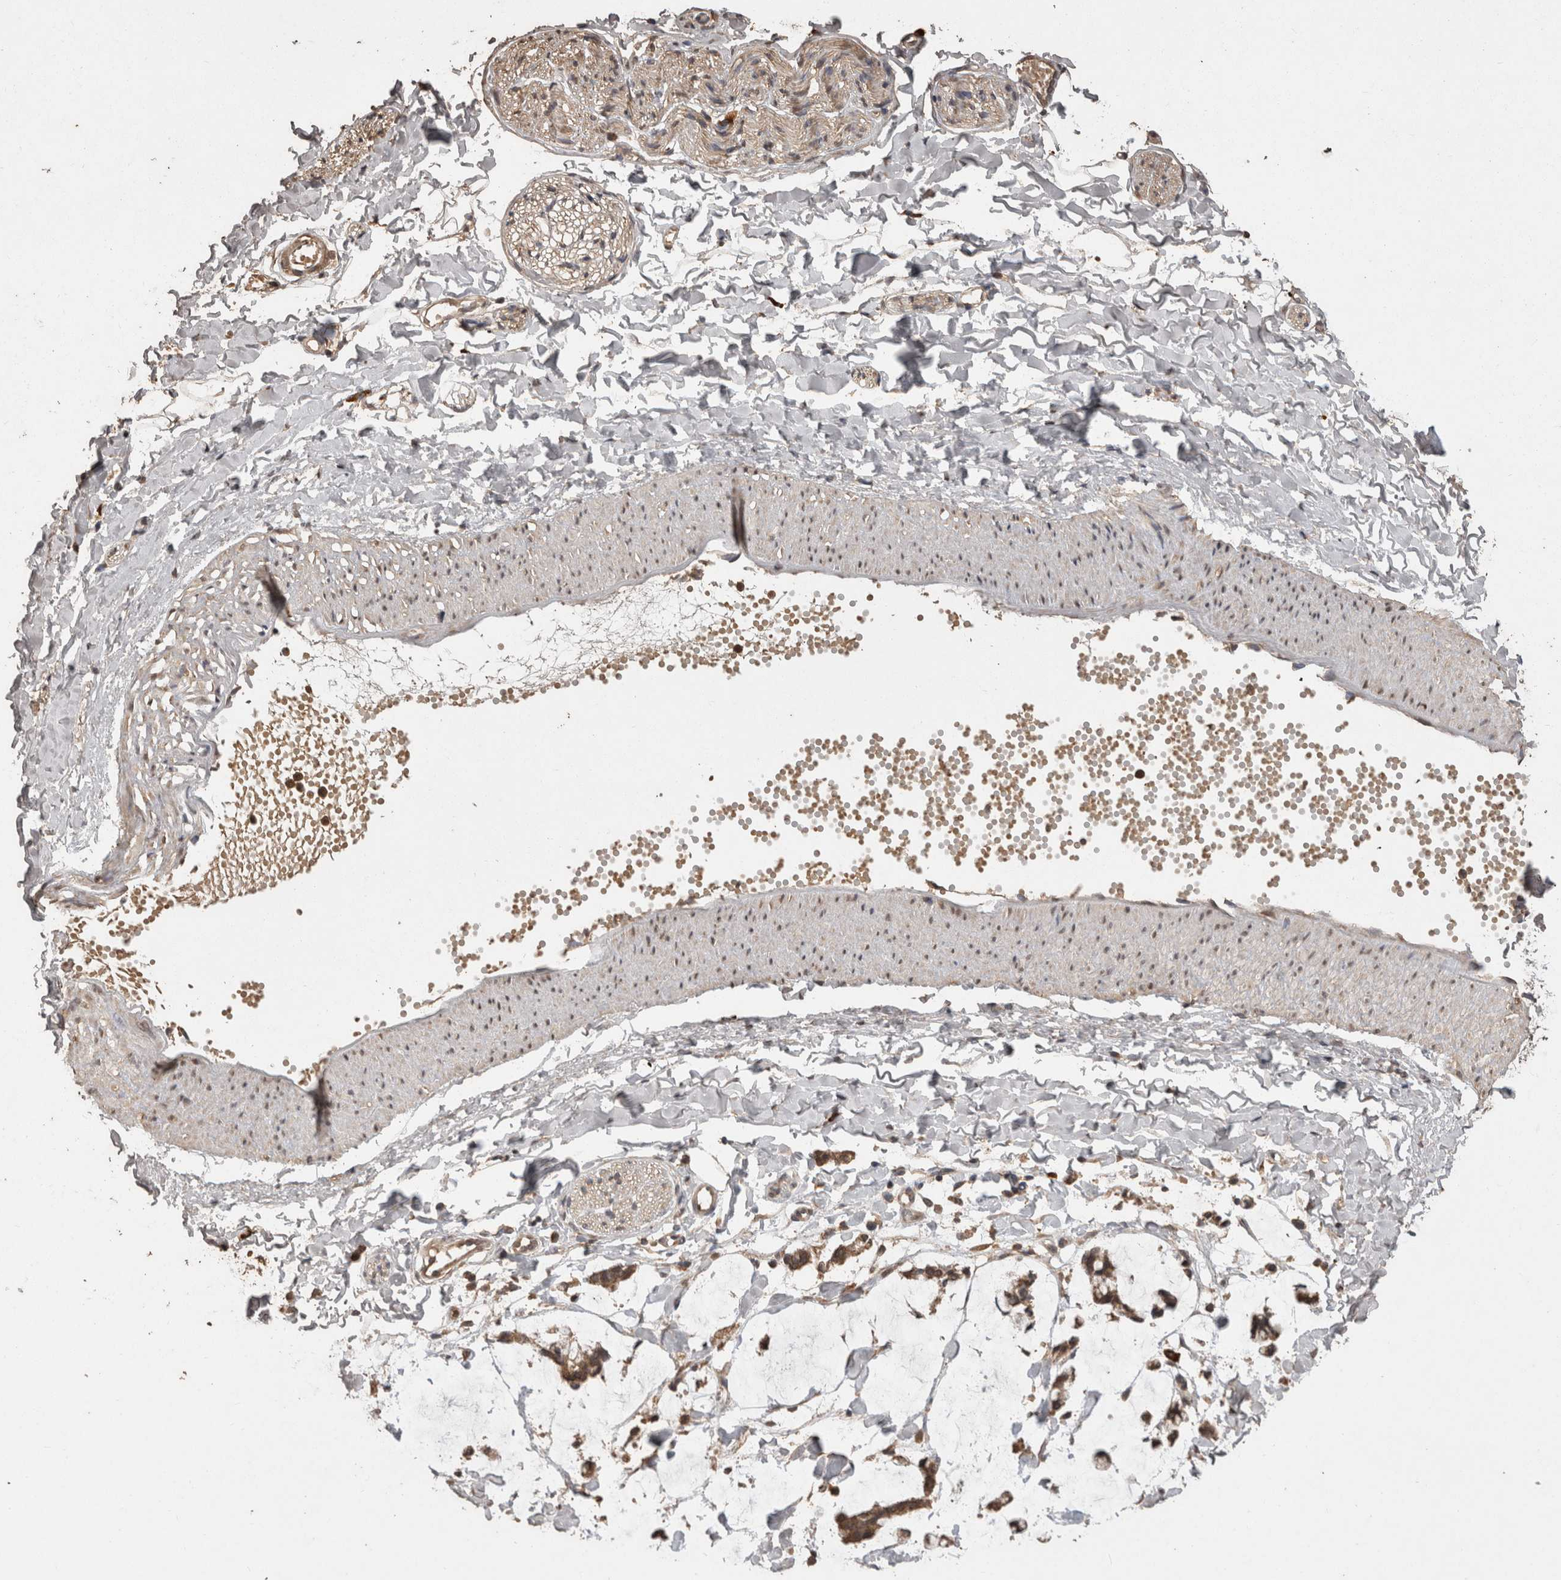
{"staining": {"intensity": "moderate", "quantity": ">75%", "location": "cytoplasmic/membranous"}, "tissue": "adipose tissue", "cell_type": "Adipocytes", "image_type": "normal", "snomed": [{"axis": "morphology", "description": "Normal tissue, NOS"}, {"axis": "morphology", "description": "Adenocarcinoma, NOS"}, {"axis": "topography", "description": "Colon"}, {"axis": "topography", "description": "Peripheral nerve tissue"}], "caption": "Adipose tissue stained for a protein displays moderate cytoplasmic/membranous positivity in adipocytes. The protein of interest is shown in brown color, while the nuclei are stained blue.", "gene": "SOCS5", "patient": {"sex": "male", "age": 14}}